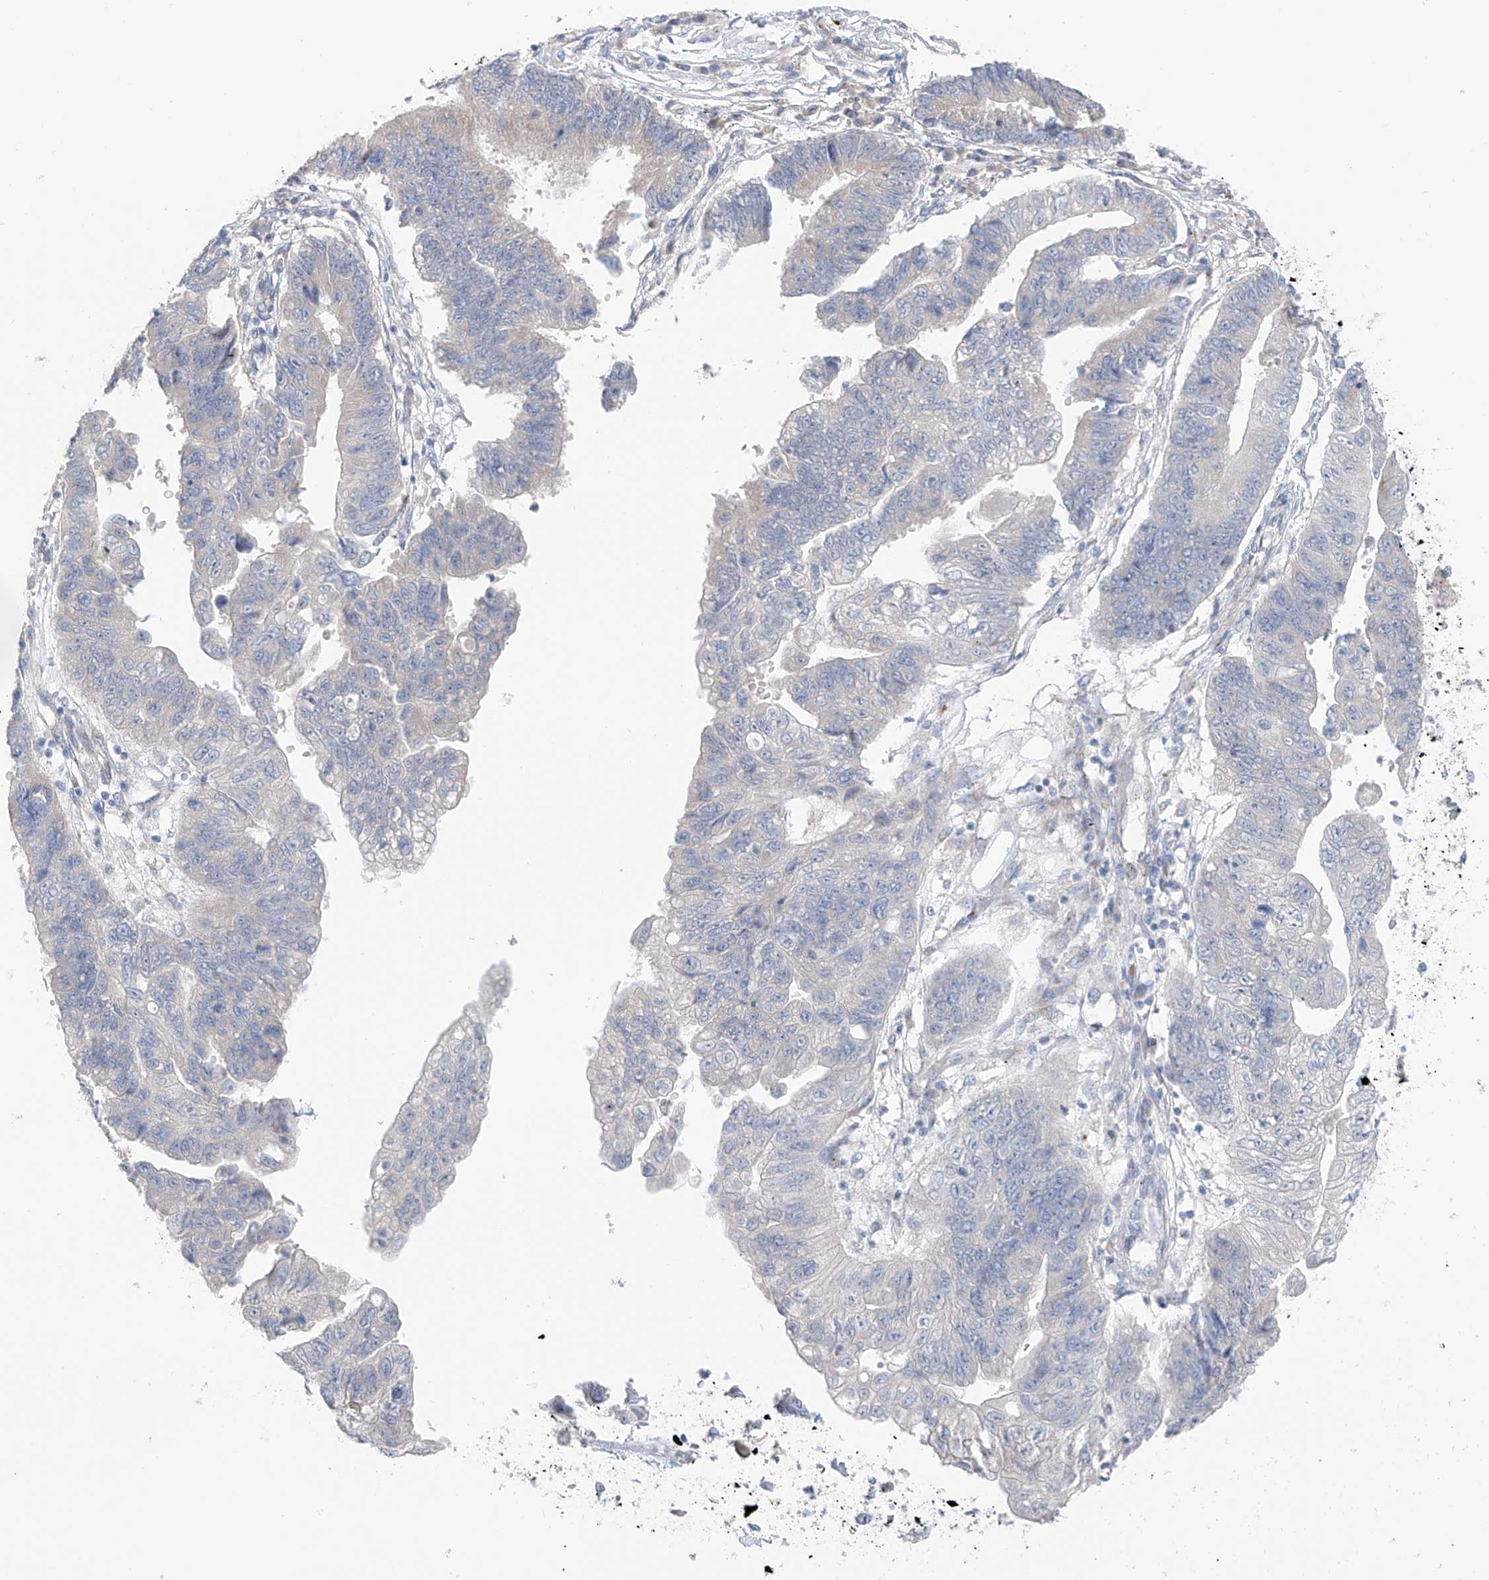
{"staining": {"intensity": "negative", "quantity": "none", "location": "none"}, "tissue": "stomach cancer", "cell_type": "Tumor cells", "image_type": "cancer", "snomed": [{"axis": "morphology", "description": "Adenocarcinoma, NOS"}, {"axis": "topography", "description": "Stomach"}], "caption": "A histopathology image of human stomach adenocarcinoma is negative for staining in tumor cells.", "gene": "NALCN", "patient": {"sex": "male", "age": 59}}